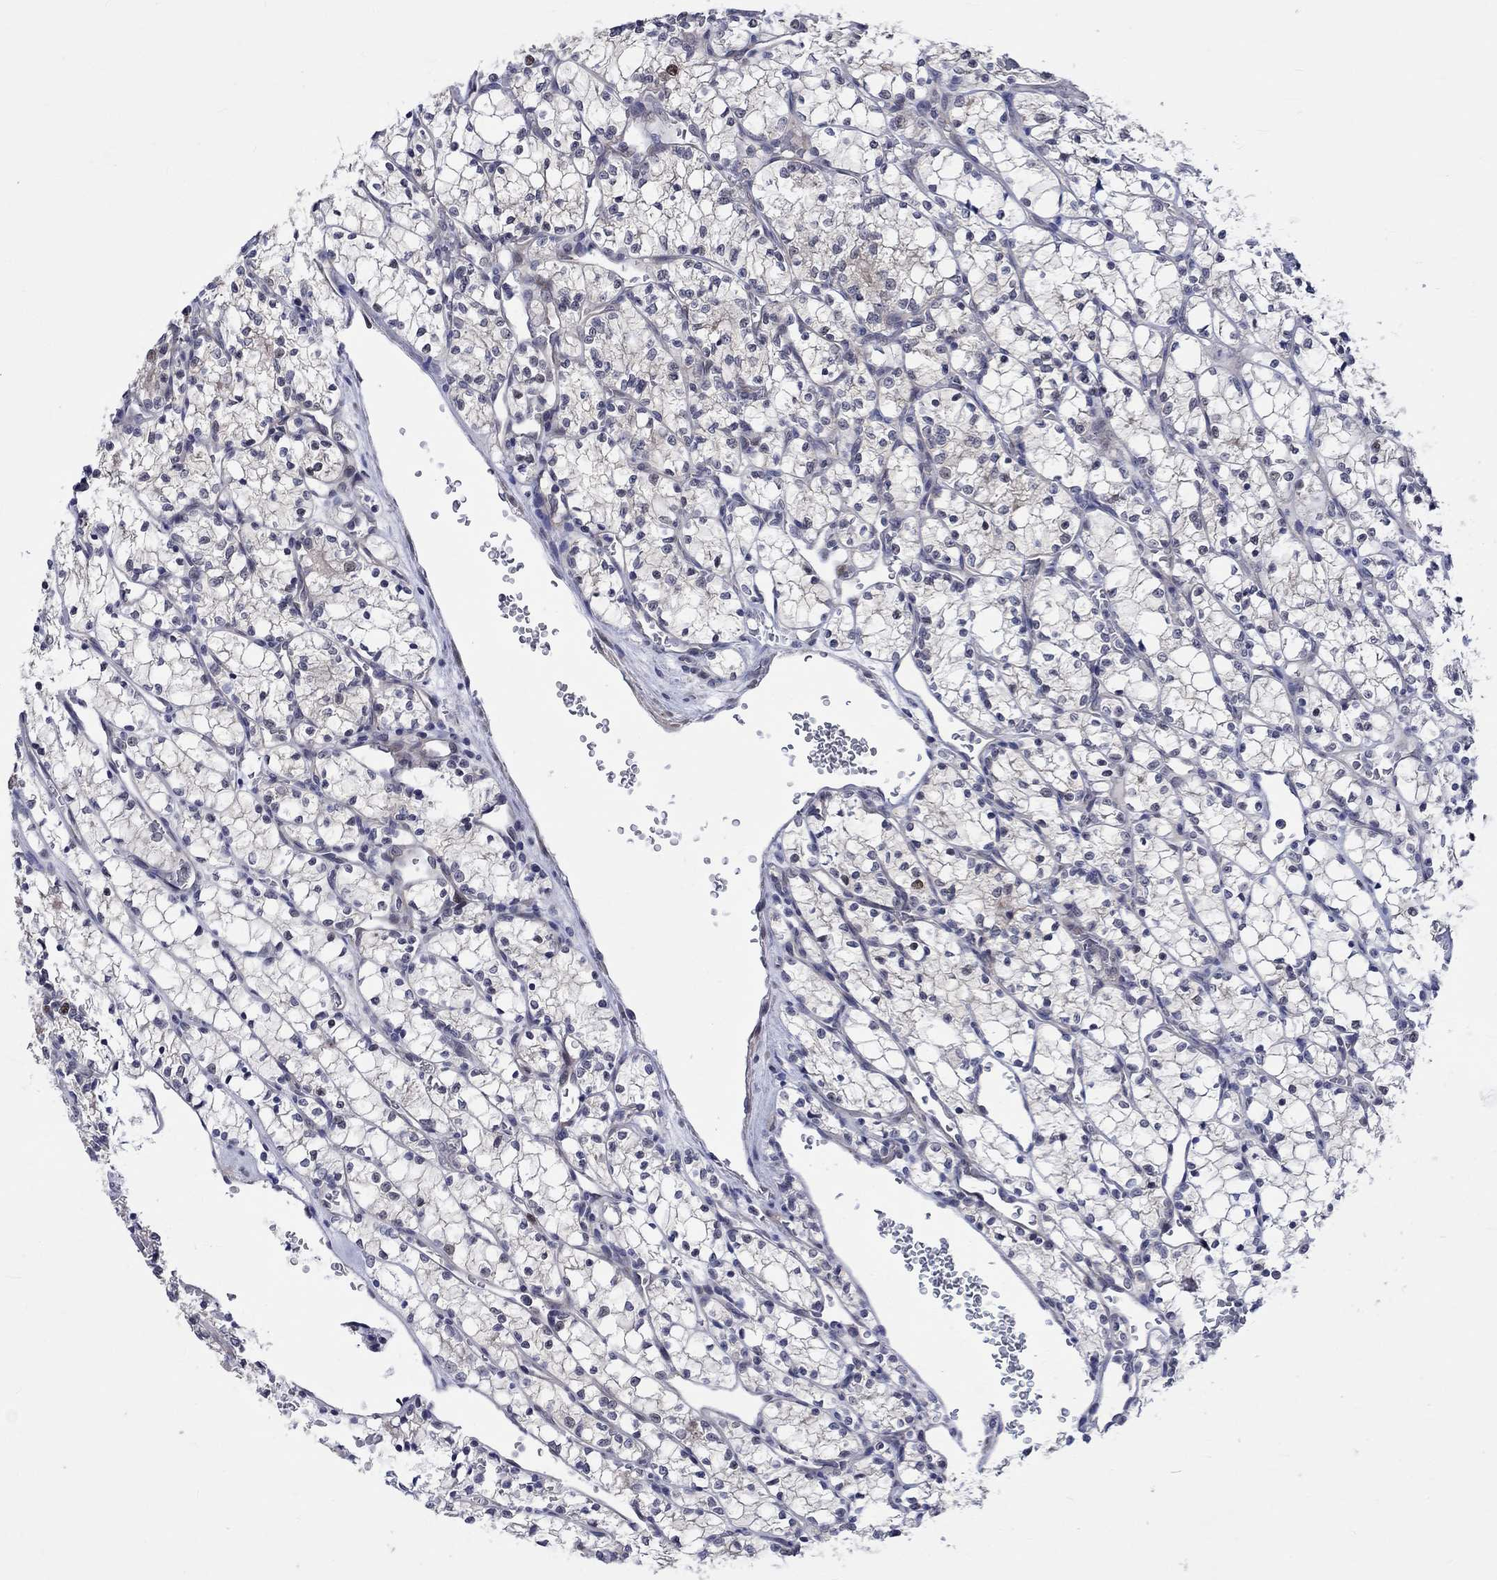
{"staining": {"intensity": "negative", "quantity": "none", "location": "none"}, "tissue": "renal cancer", "cell_type": "Tumor cells", "image_type": "cancer", "snomed": [{"axis": "morphology", "description": "Adenocarcinoma, NOS"}, {"axis": "topography", "description": "Kidney"}], "caption": "High power microscopy micrograph of an IHC micrograph of renal cancer, revealing no significant staining in tumor cells.", "gene": "E2F8", "patient": {"sex": "female", "age": 69}}